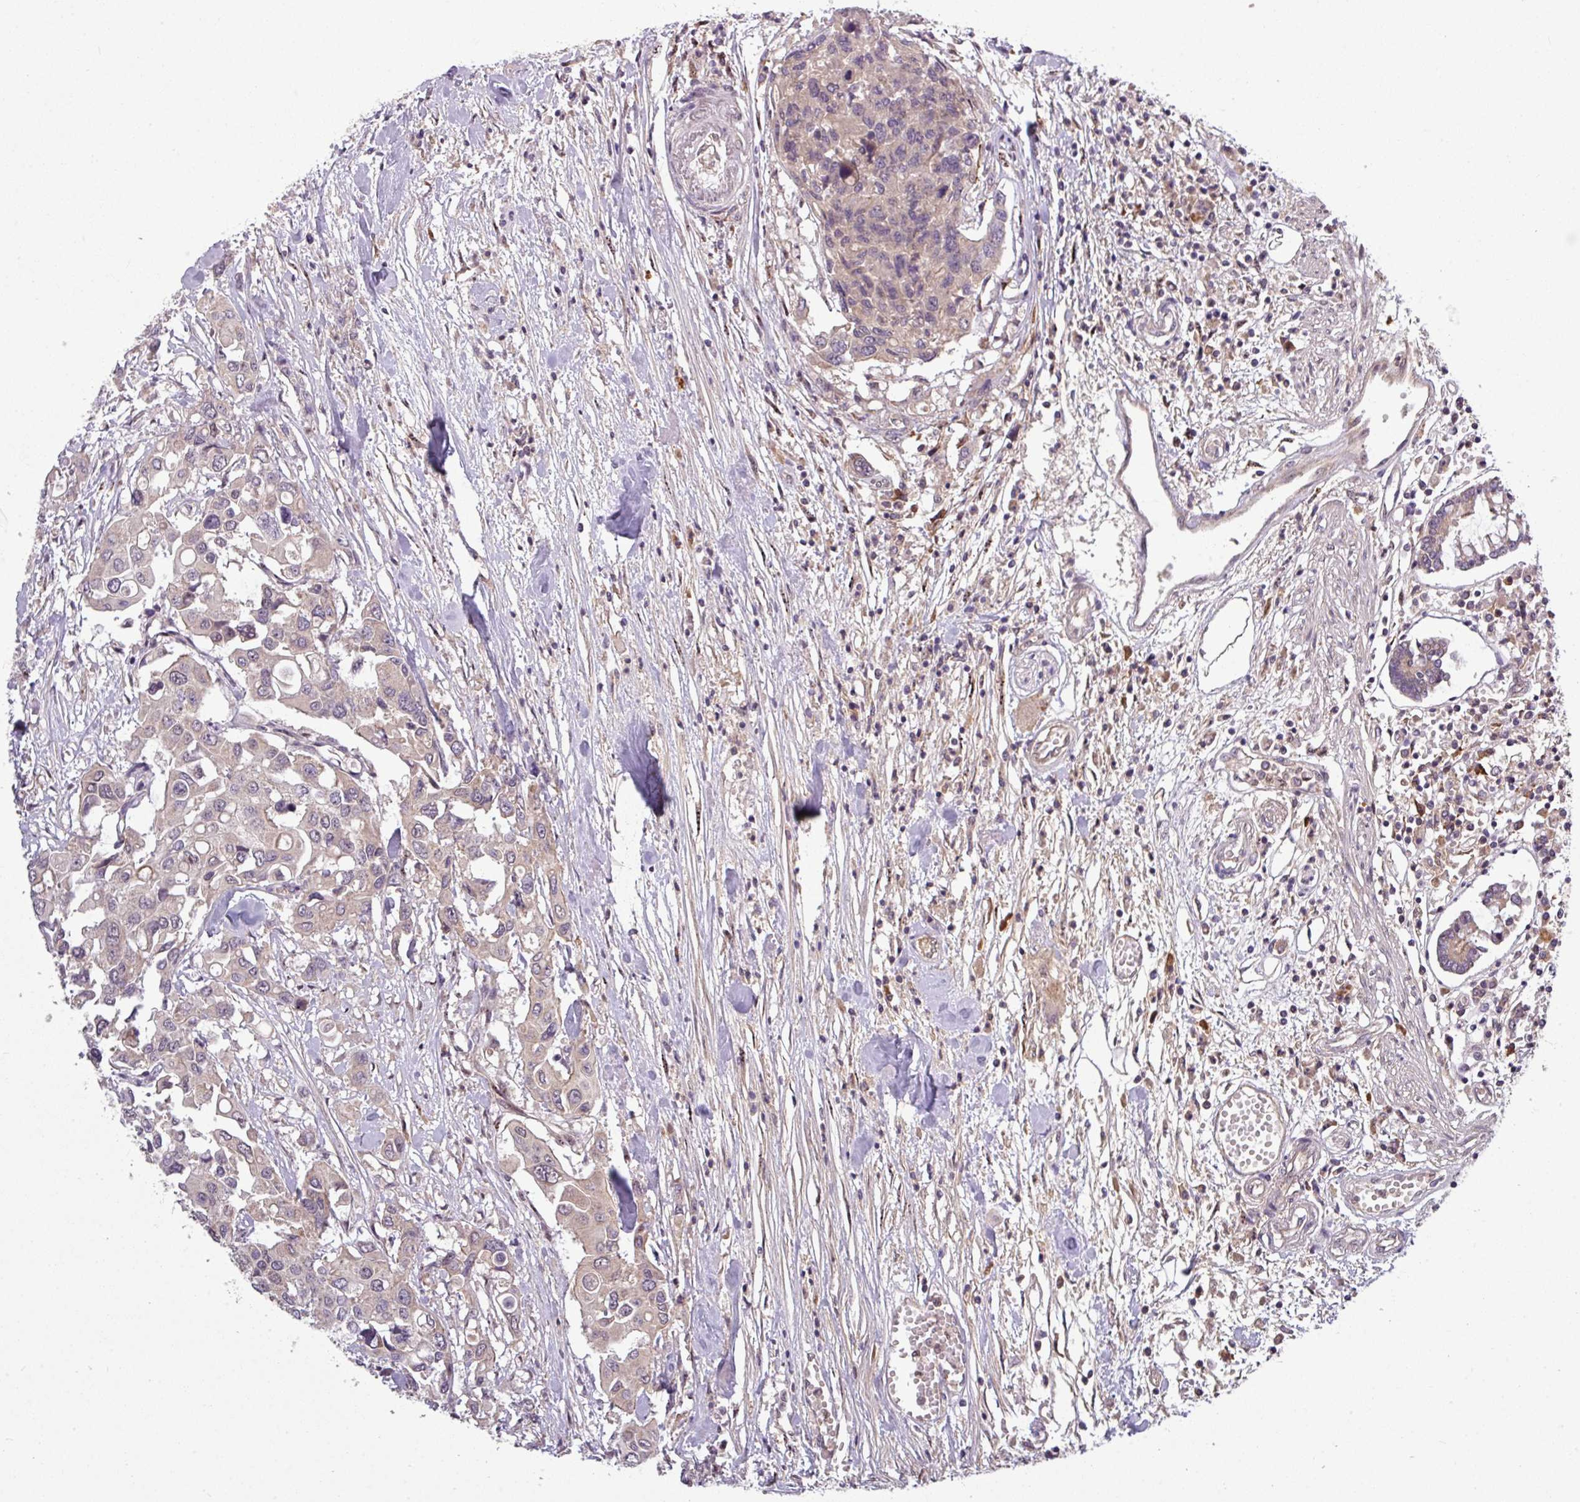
{"staining": {"intensity": "weak", "quantity": "<25%", "location": "nuclear"}, "tissue": "colorectal cancer", "cell_type": "Tumor cells", "image_type": "cancer", "snomed": [{"axis": "morphology", "description": "Adenocarcinoma, NOS"}, {"axis": "topography", "description": "Colon"}], "caption": "High magnification brightfield microscopy of colorectal adenocarcinoma stained with DAB (3,3'-diaminobenzidine) (brown) and counterstained with hematoxylin (blue): tumor cells show no significant positivity.", "gene": "PAPLN", "patient": {"sex": "male", "age": 77}}